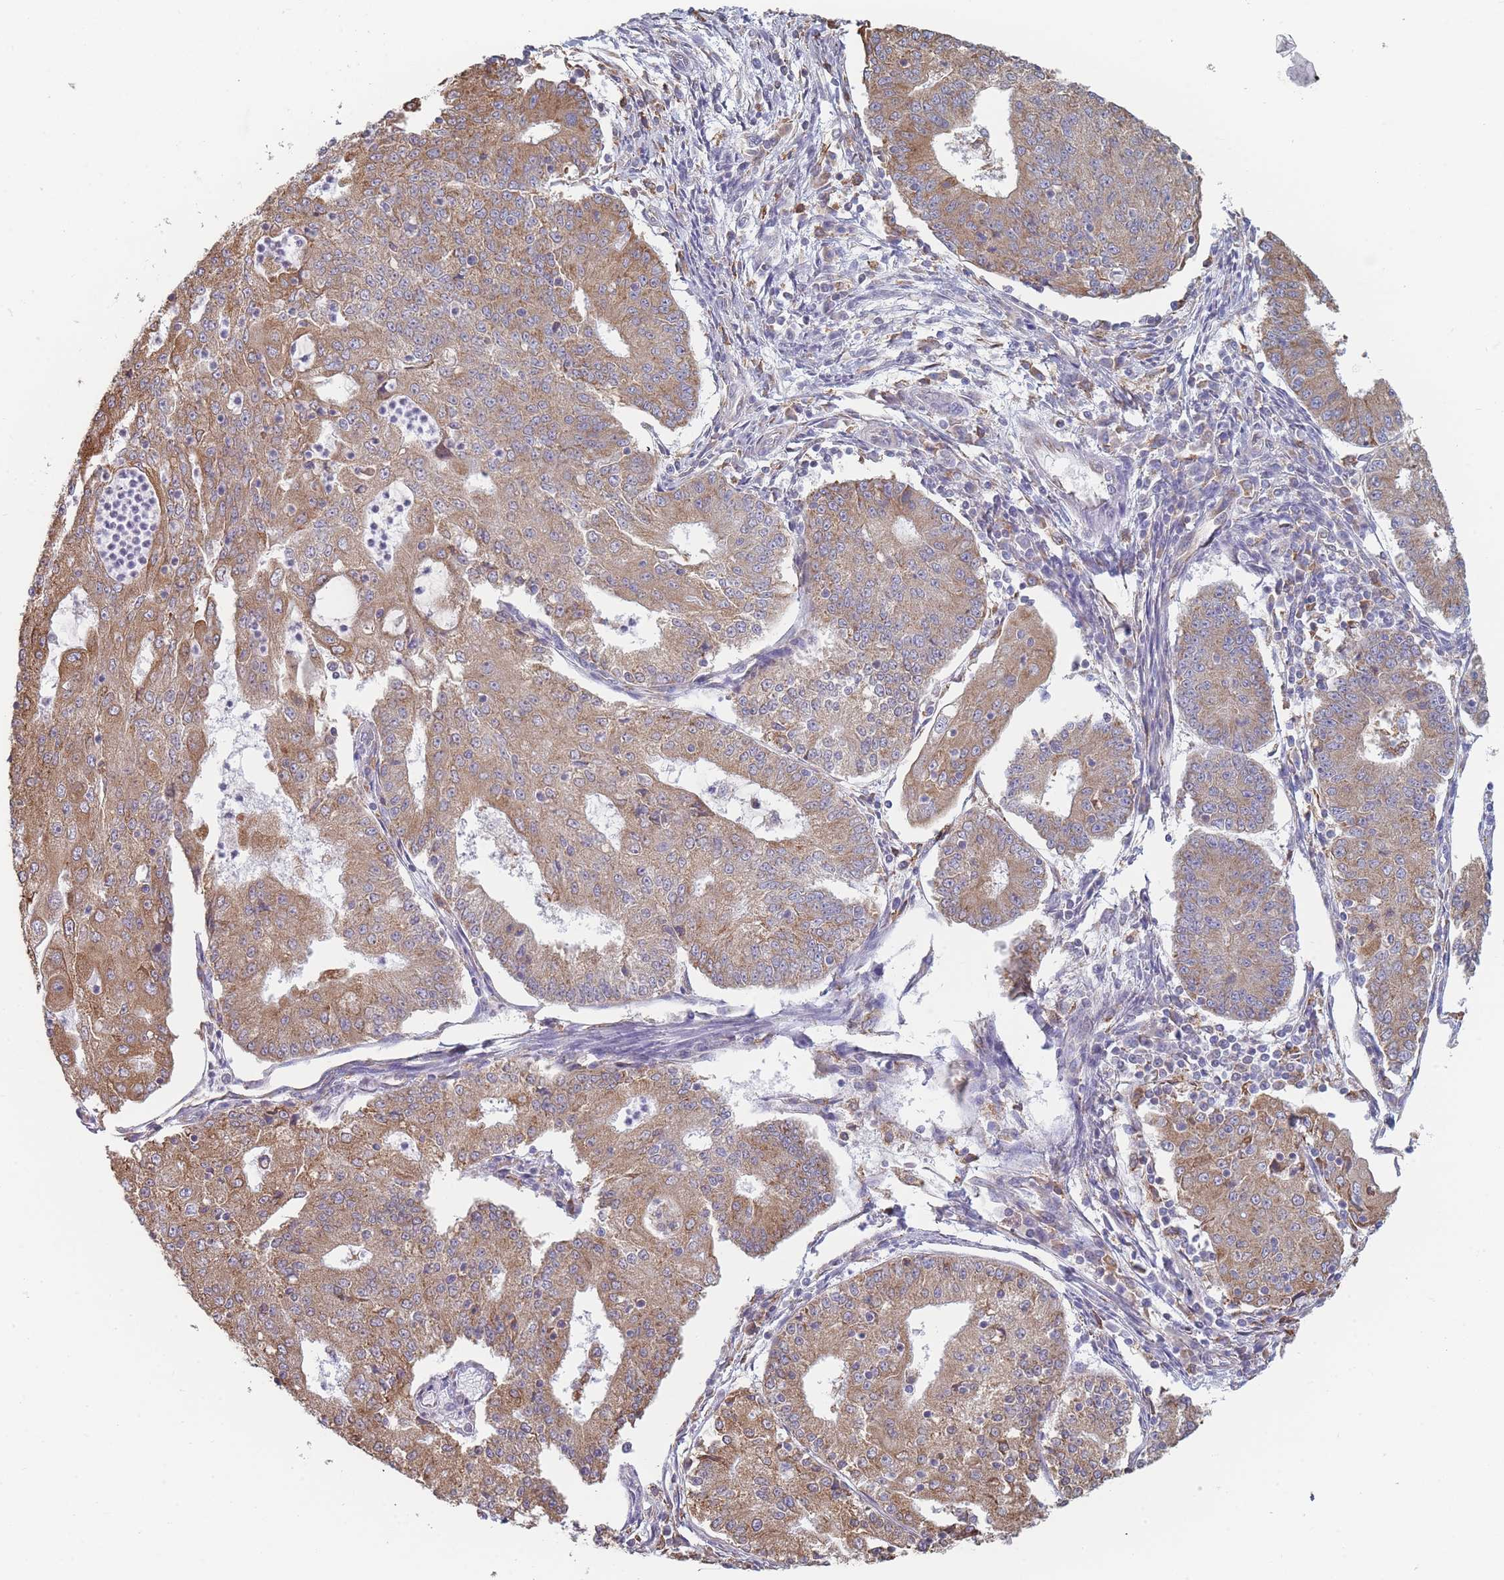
{"staining": {"intensity": "moderate", "quantity": "25%-75%", "location": "cytoplasmic/membranous"}, "tissue": "endometrial cancer", "cell_type": "Tumor cells", "image_type": "cancer", "snomed": [{"axis": "morphology", "description": "Adenocarcinoma, NOS"}, {"axis": "topography", "description": "Endometrium"}], "caption": "Immunohistochemical staining of human endometrial cancer exhibits medium levels of moderate cytoplasmic/membranous protein positivity in about 25%-75% of tumor cells. The staining was performed using DAB (3,3'-diaminobenzidine), with brown indicating positive protein expression. Nuclei are stained blue with hematoxylin.", "gene": "OR7C2", "patient": {"sex": "female", "age": 56}}